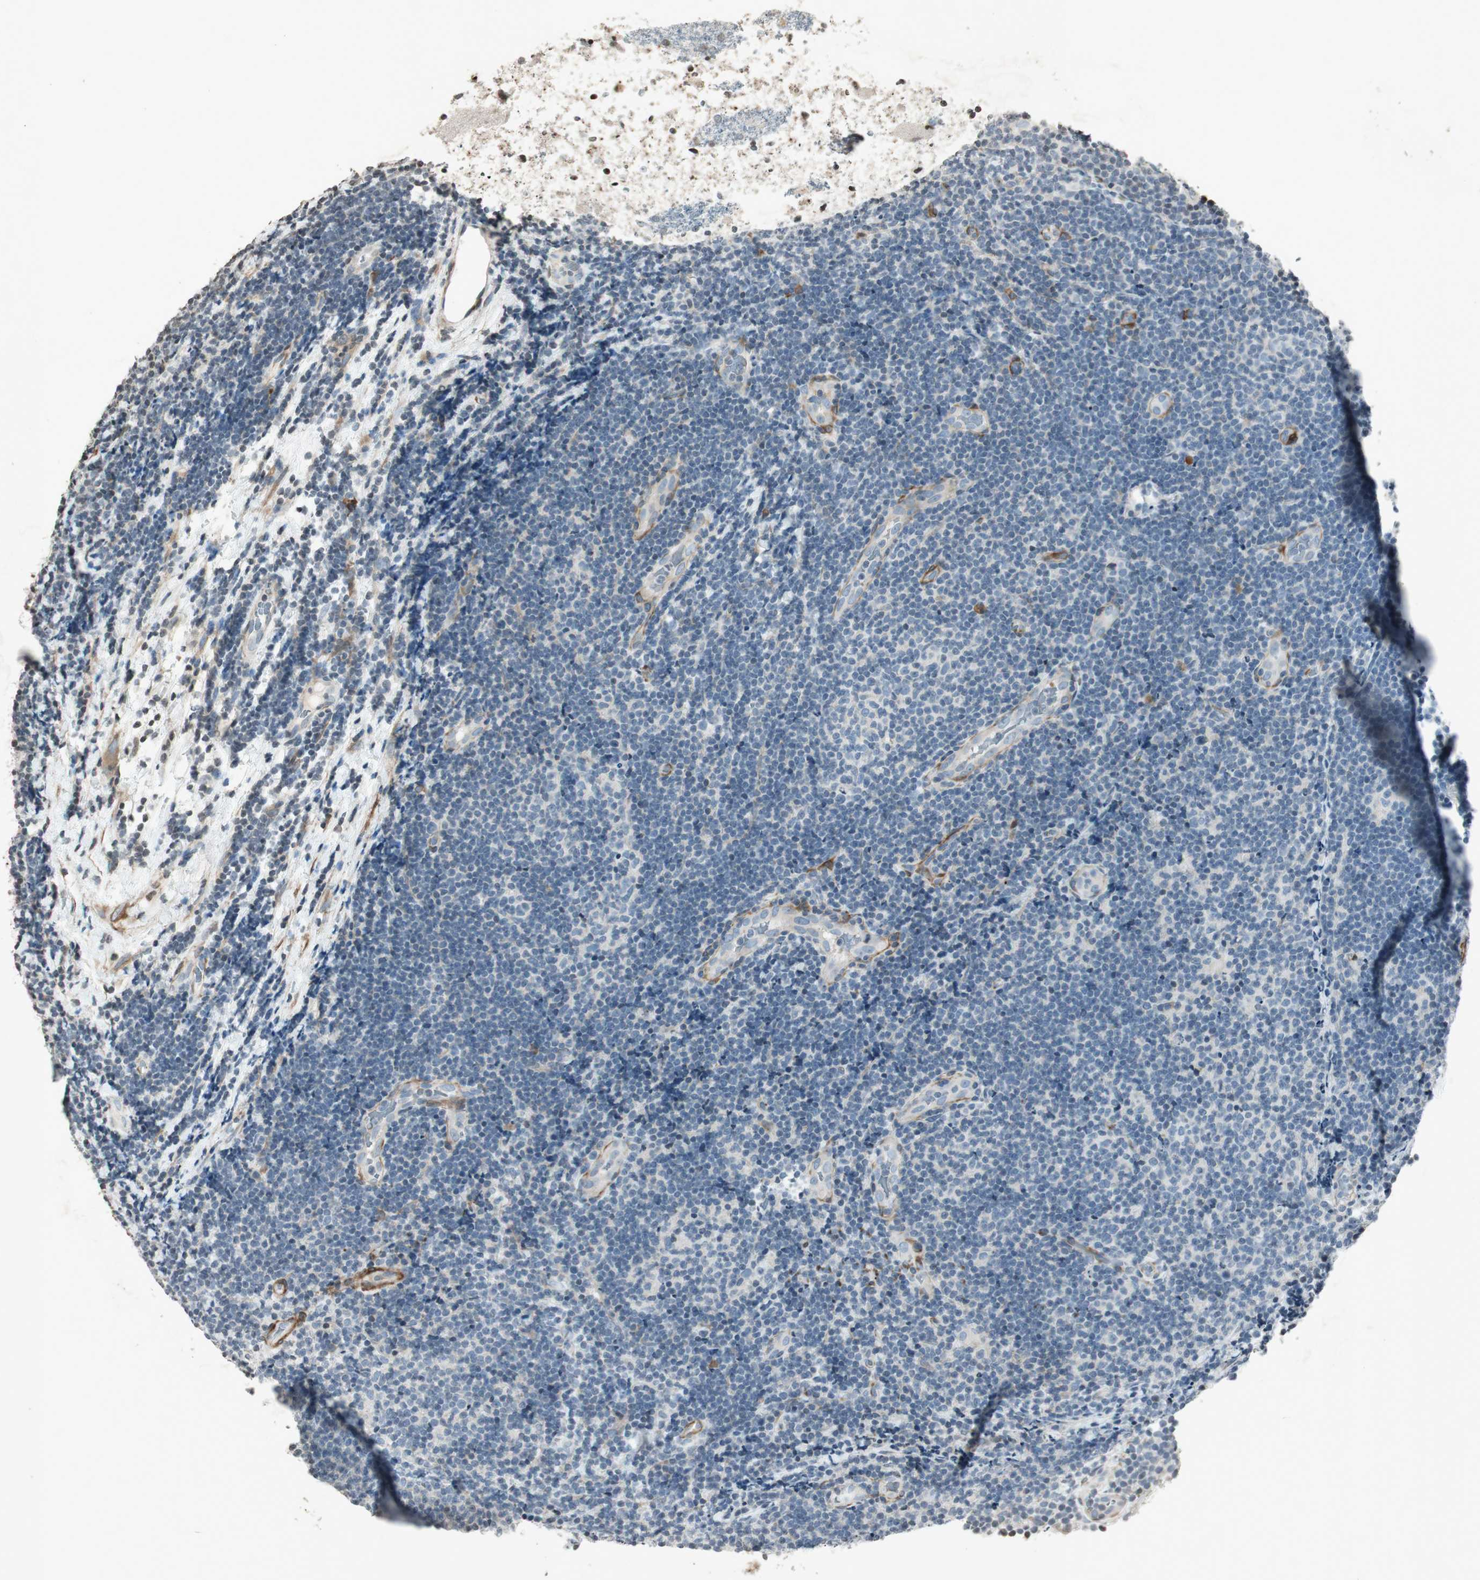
{"staining": {"intensity": "negative", "quantity": "none", "location": "none"}, "tissue": "lymphoma", "cell_type": "Tumor cells", "image_type": "cancer", "snomed": [{"axis": "morphology", "description": "Malignant lymphoma, non-Hodgkin's type, Low grade"}, {"axis": "topography", "description": "Lymph node"}], "caption": "Immunohistochemistry photomicrograph of neoplastic tissue: low-grade malignant lymphoma, non-Hodgkin's type stained with DAB exhibits no significant protein expression in tumor cells.", "gene": "PRKG1", "patient": {"sex": "male", "age": 83}}